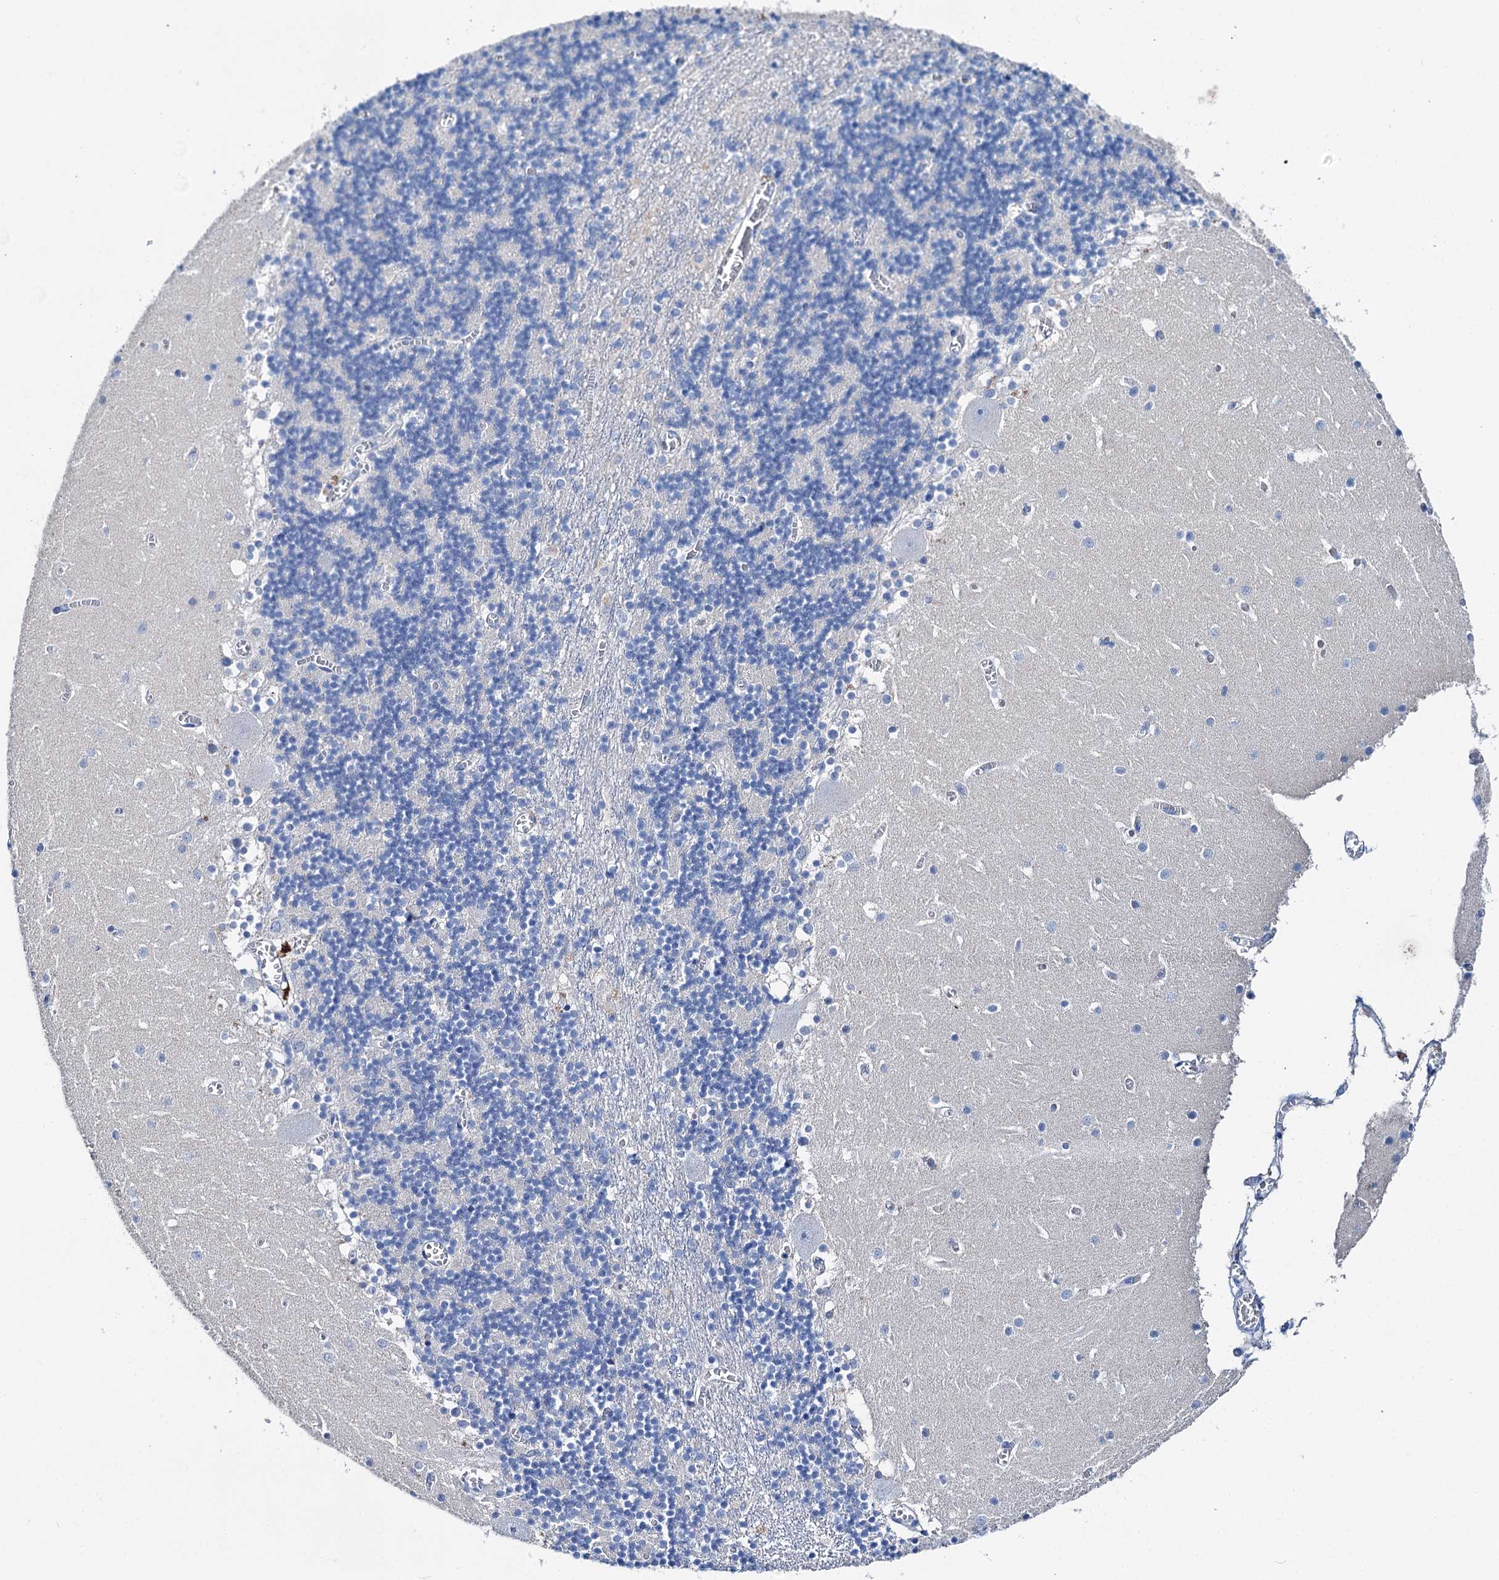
{"staining": {"intensity": "negative", "quantity": "none", "location": "none"}, "tissue": "cerebellum", "cell_type": "Cells in granular layer", "image_type": "normal", "snomed": [{"axis": "morphology", "description": "Normal tissue, NOS"}, {"axis": "topography", "description": "Cerebellum"}], "caption": "Cells in granular layer show no significant expression in benign cerebellum. (Brightfield microscopy of DAB (3,3'-diaminobenzidine) IHC at high magnification).", "gene": "BRINP1", "patient": {"sex": "female", "age": 28}}